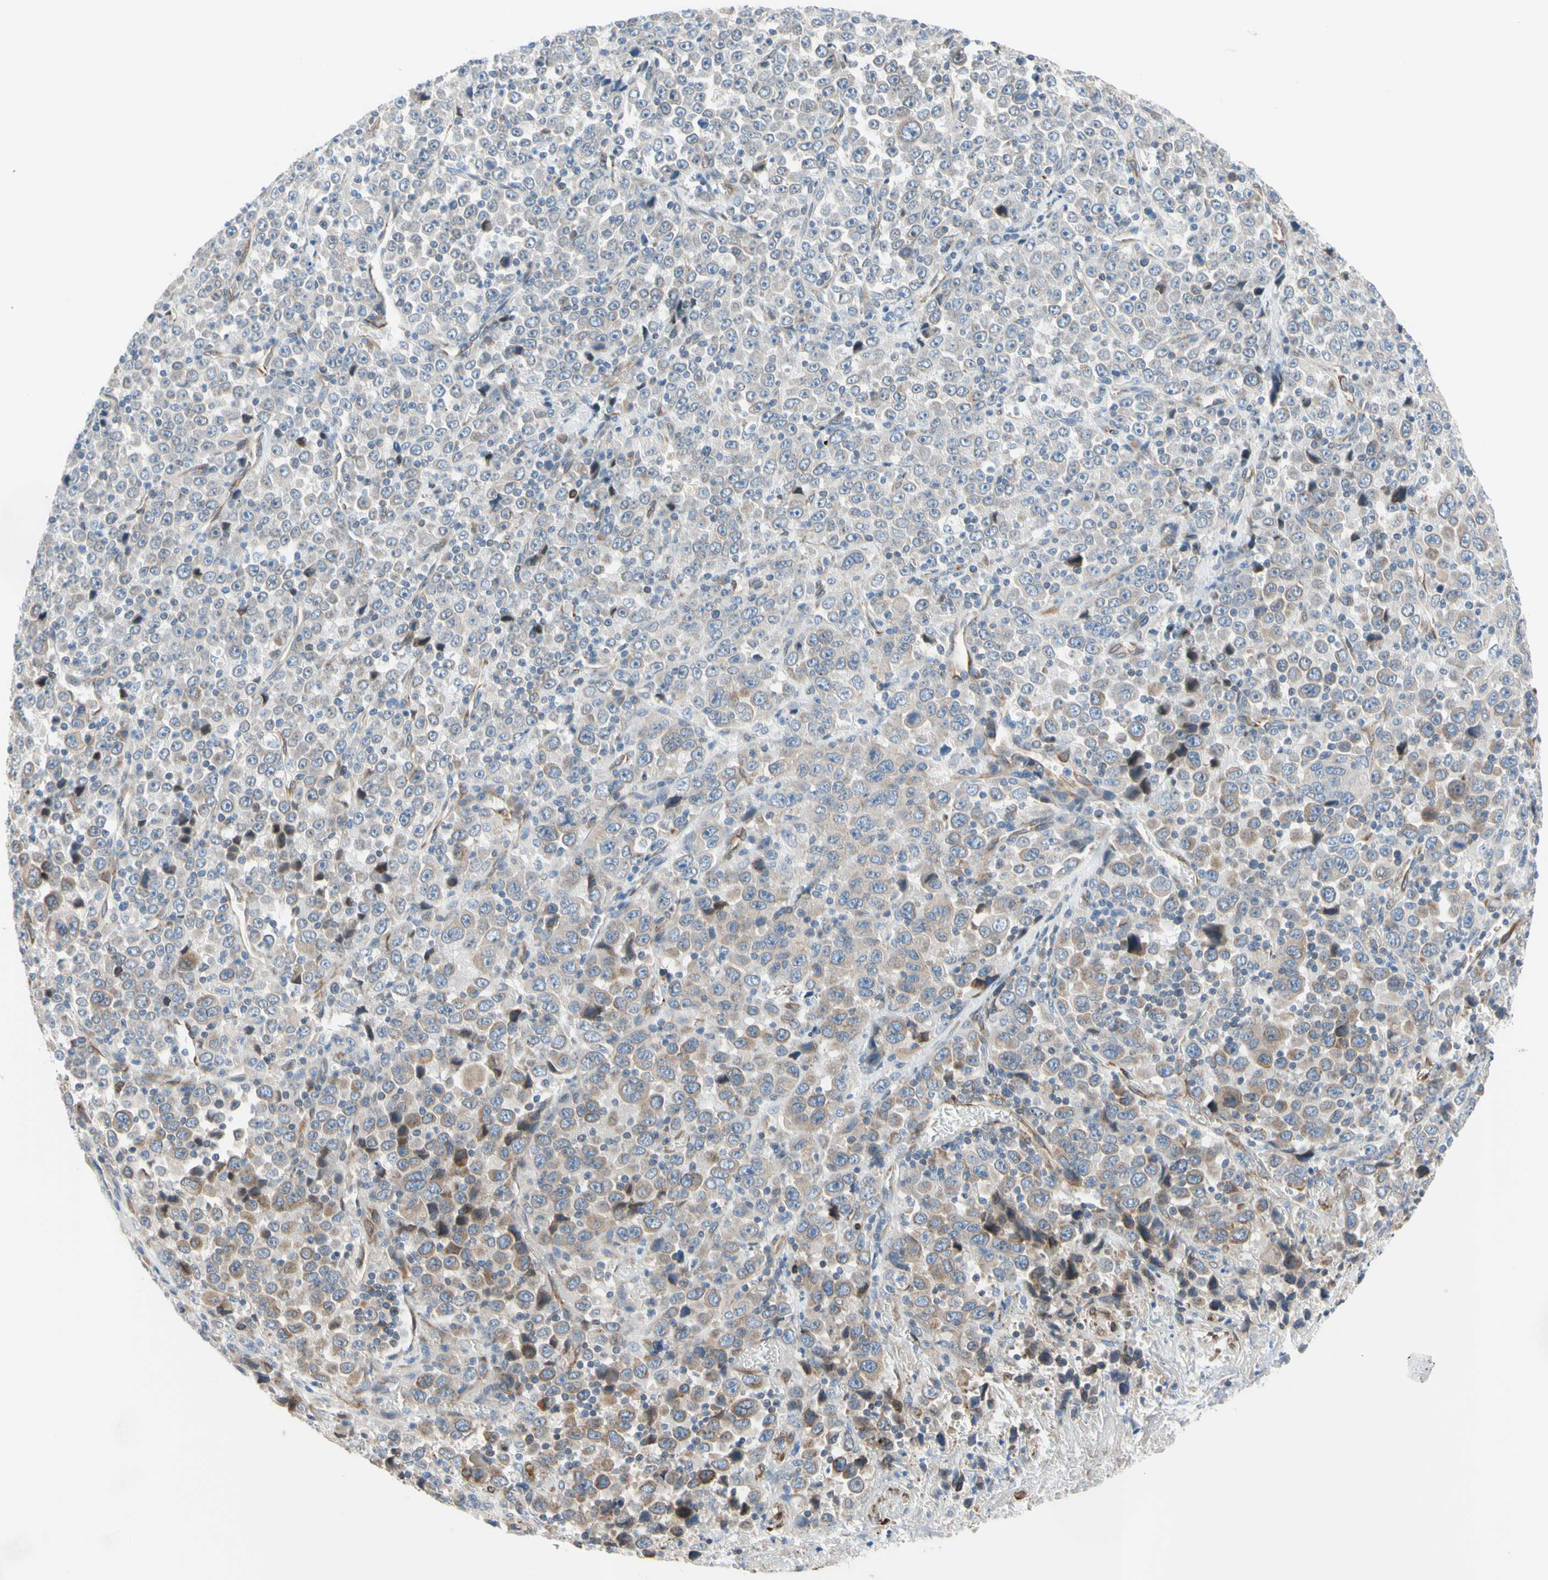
{"staining": {"intensity": "weak", "quantity": "25%-75%", "location": "cytoplasmic/membranous"}, "tissue": "stomach cancer", "cell_type": "Tumor cells", "image_type": "cancer", "snomed": [{"axis": "morphology", "description": "Normal tissue, NOS"}, {"axis": "morphology", "description": "Adenocarcinoma, NOS"}, {"axis": "topography", "description": "Stomach, upper"}, {"axis": "topography", "description": "Stomach"}], "caption": "IHC image of neoplastic tissue: human stomach cancer (adenocarcinoma) stained using immunohistochemistry reveals low levels of weak protein expression localized specifically in the cytoplasmic/membranous of tumor cells, appearing as a cytoplasmic/membranous brown color.", "gene": "TRAF2", "patient": {"sex": "male", "age": 59}}